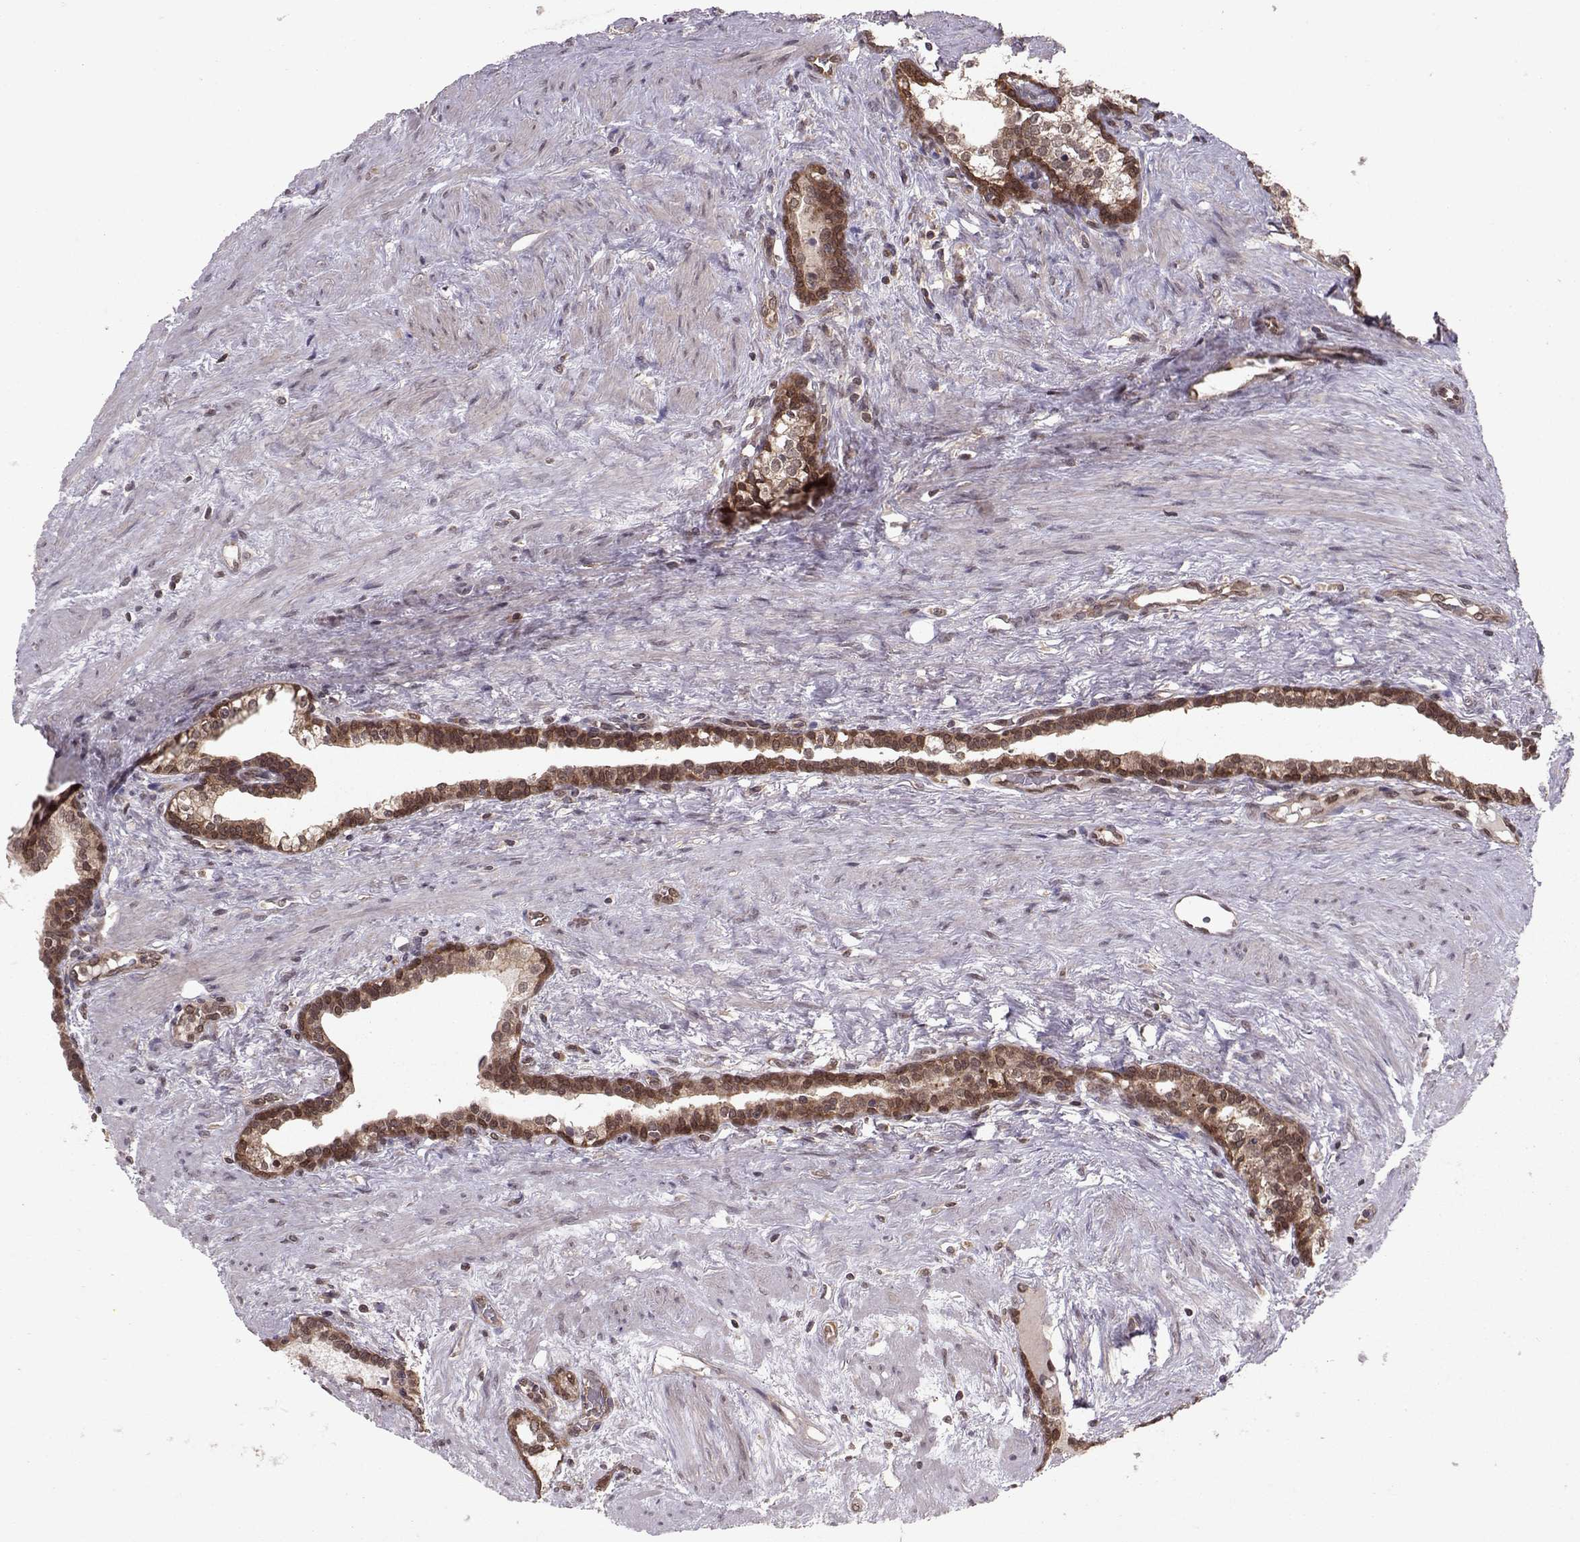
{"staining": {"intensity": "strong", "quantity": ">75%", "location": "cytoplasmic/membranous"}, "tissue": "prostate cancer", "cell_type": "Tumor cells", "image_type": "cancer", "snomed": [{"axis": "morphology", "description": "Adenocarcinoma, NOS"}, {"axis": "morphology", "description": "Adenocarcinoma, High grade"}, {"axis": "topography", "description": "Prostate"}], "caption": "This photomicrograph demonstrates immunohistochemistry (IHC) staining of human prostate cancer (high-grade adenocarcinoma), with high strong cytoplasmic/membranous positivity in approximately >75% of tumor cells.", "gene": "PPP2R2A", "patient": {"sex": "male", "age": 61}}